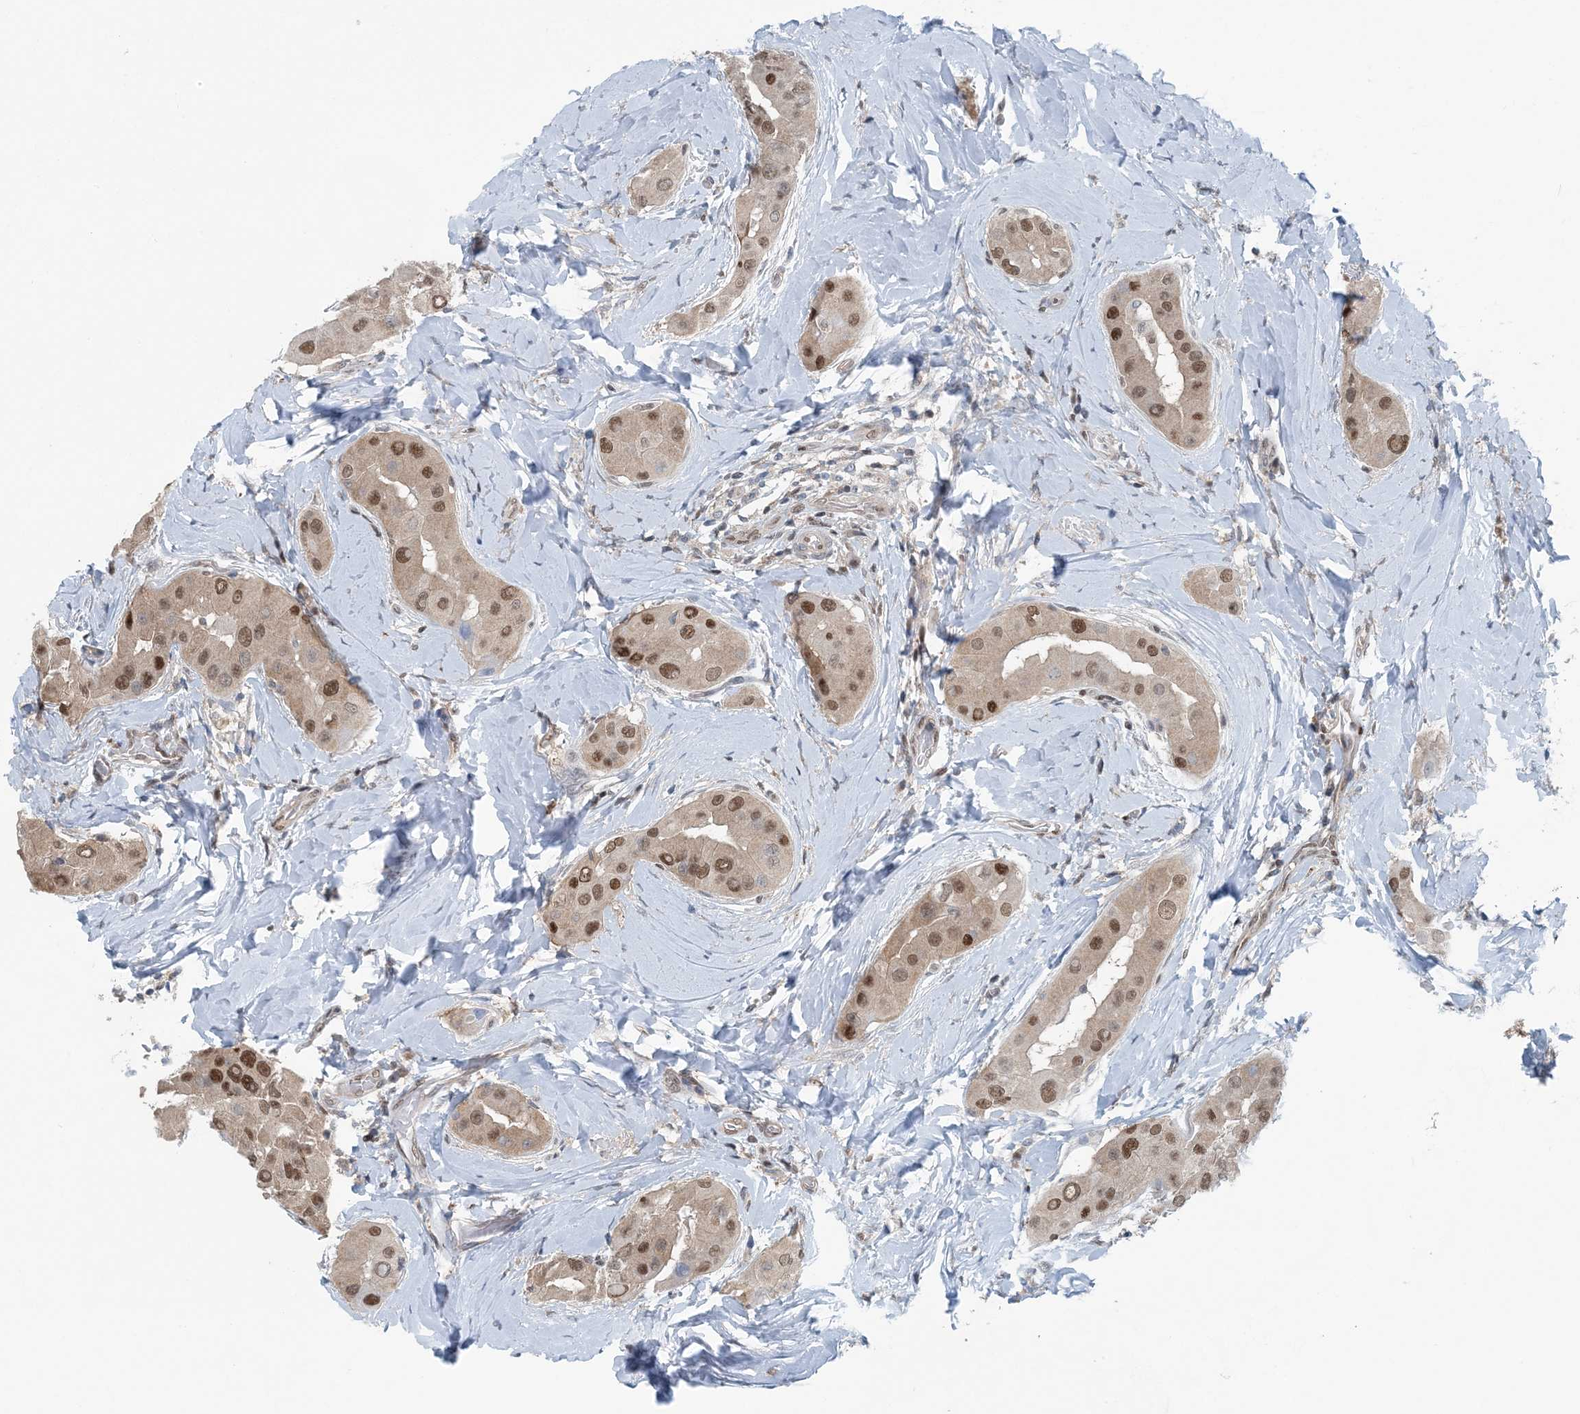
{"staining": {"intensity": "moderate", "quantity": ">75%", "location": "nuclear"}, "tissue": "thyroid cancer", "cell_type": "Tumor cells", "image_type": "cancer", "snomed": [{"axis": "morphology", "description": "Papillary adenocarcinoma, NOS"}, {"axis": "topography", "description": "Thyroid gland"}], "caption": "Moderate nuclear staining for a protein is present in approximately >75% of tumor cells of thyroid papillary adenocarcinoma using immunohistochemistry (IHC).", "gene": "HIKESHI", "patient": {"sex": "male", "age": 33}}